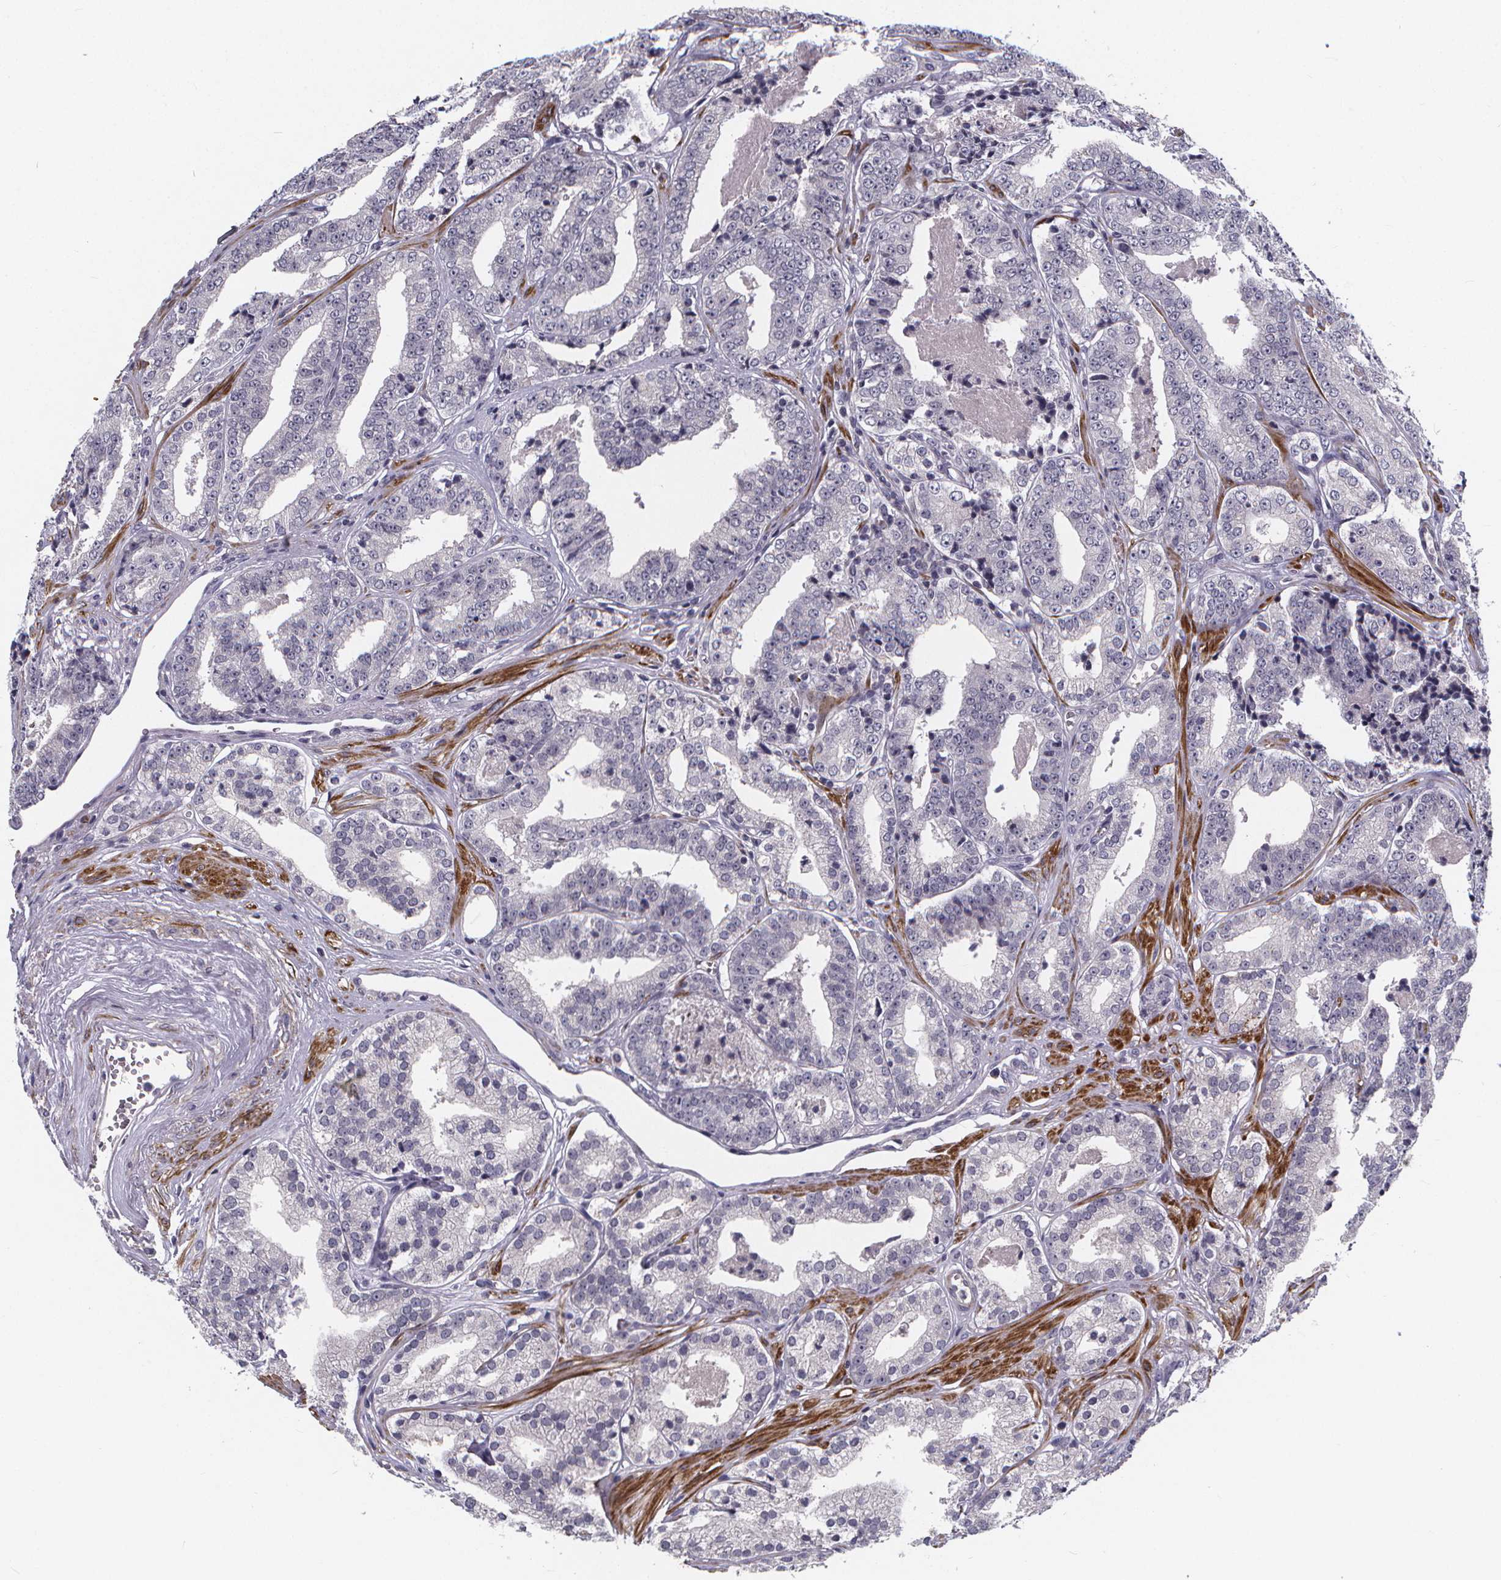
{"staining": {"intensity": "negative", "quantity": "none", "location": "none"}, "tissue": "prostate cancer", "cell_type": "Tumor cells", "image_type": "cancer", "snomed": [{"axis": "morphology", "description": "Adenocarcinoma, Low grade"}, {"axis": "topography", "description": "Prostate"}], "caption": "Tumor cells show no significant protein staining in prostate cancer.", "gene": "FBXW2", "patient": {"sex": "male", "age": 60}}